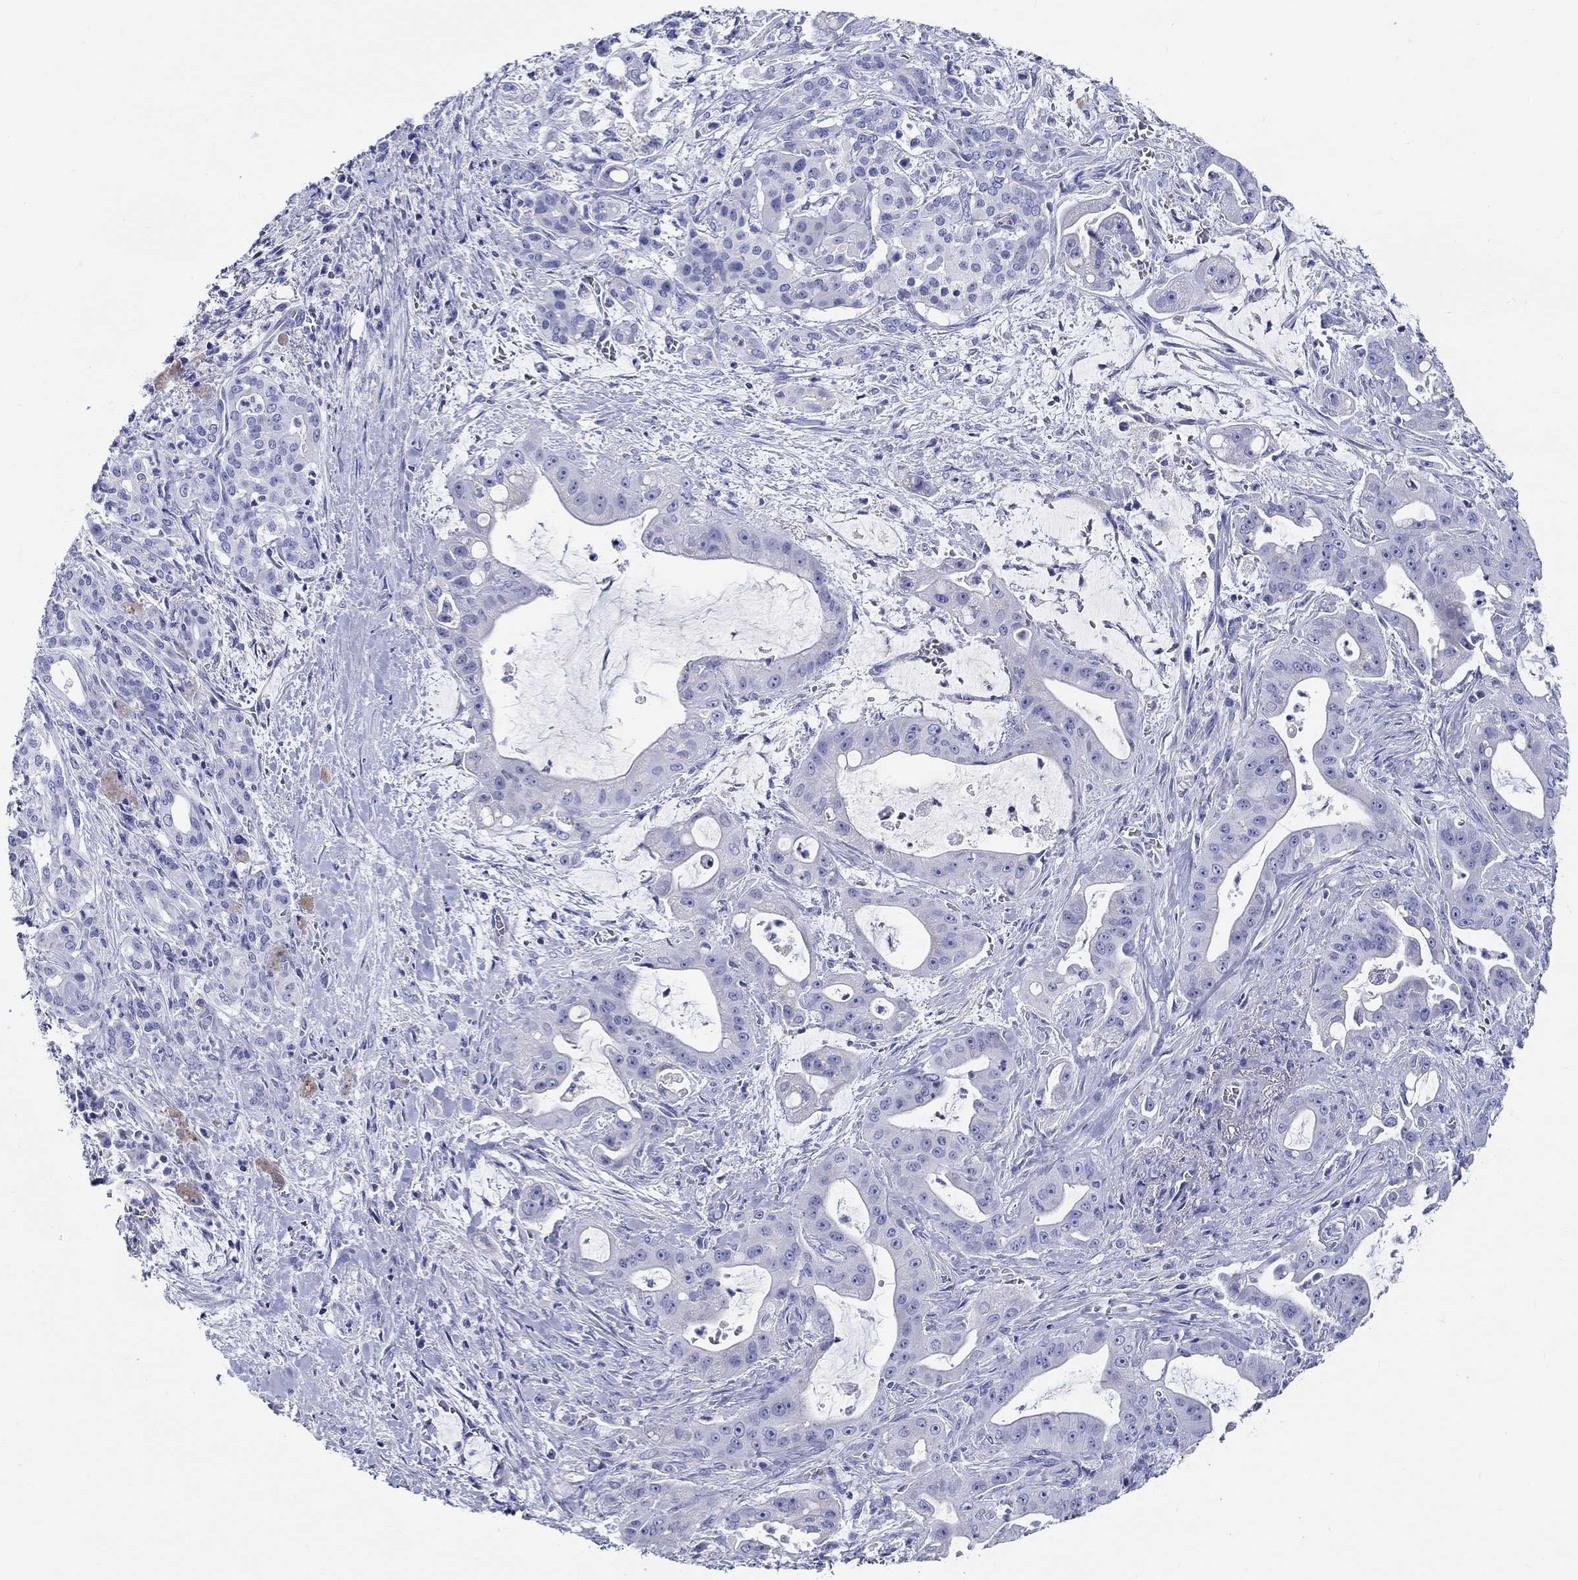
{"staining": {"intensity": "negative", "quantity": "none", "location": "none"}, "tissue": "pancreatic cancer", "cell_type": "Tumor cells", "image_type": "cancer", "snomed": [{"axis": "morphology", "description": "Normal tissue, NOS"}, {"axis": "morphology", "description": "Inflammation, NOS"}, {"axis": "morphology", "description": "Adenocarcinoma, NOS"}, {"axis": "topography", "description": "Pancreas"}], "caption": "Immunohistochemistry (IHC) of adenocarcinoma (pancreatic) demonstrates no positivity in tumor cells. Nuclei are stained in blue.", "gene": "CRYGS", "patient": {"sex": "male", "age": 57}}